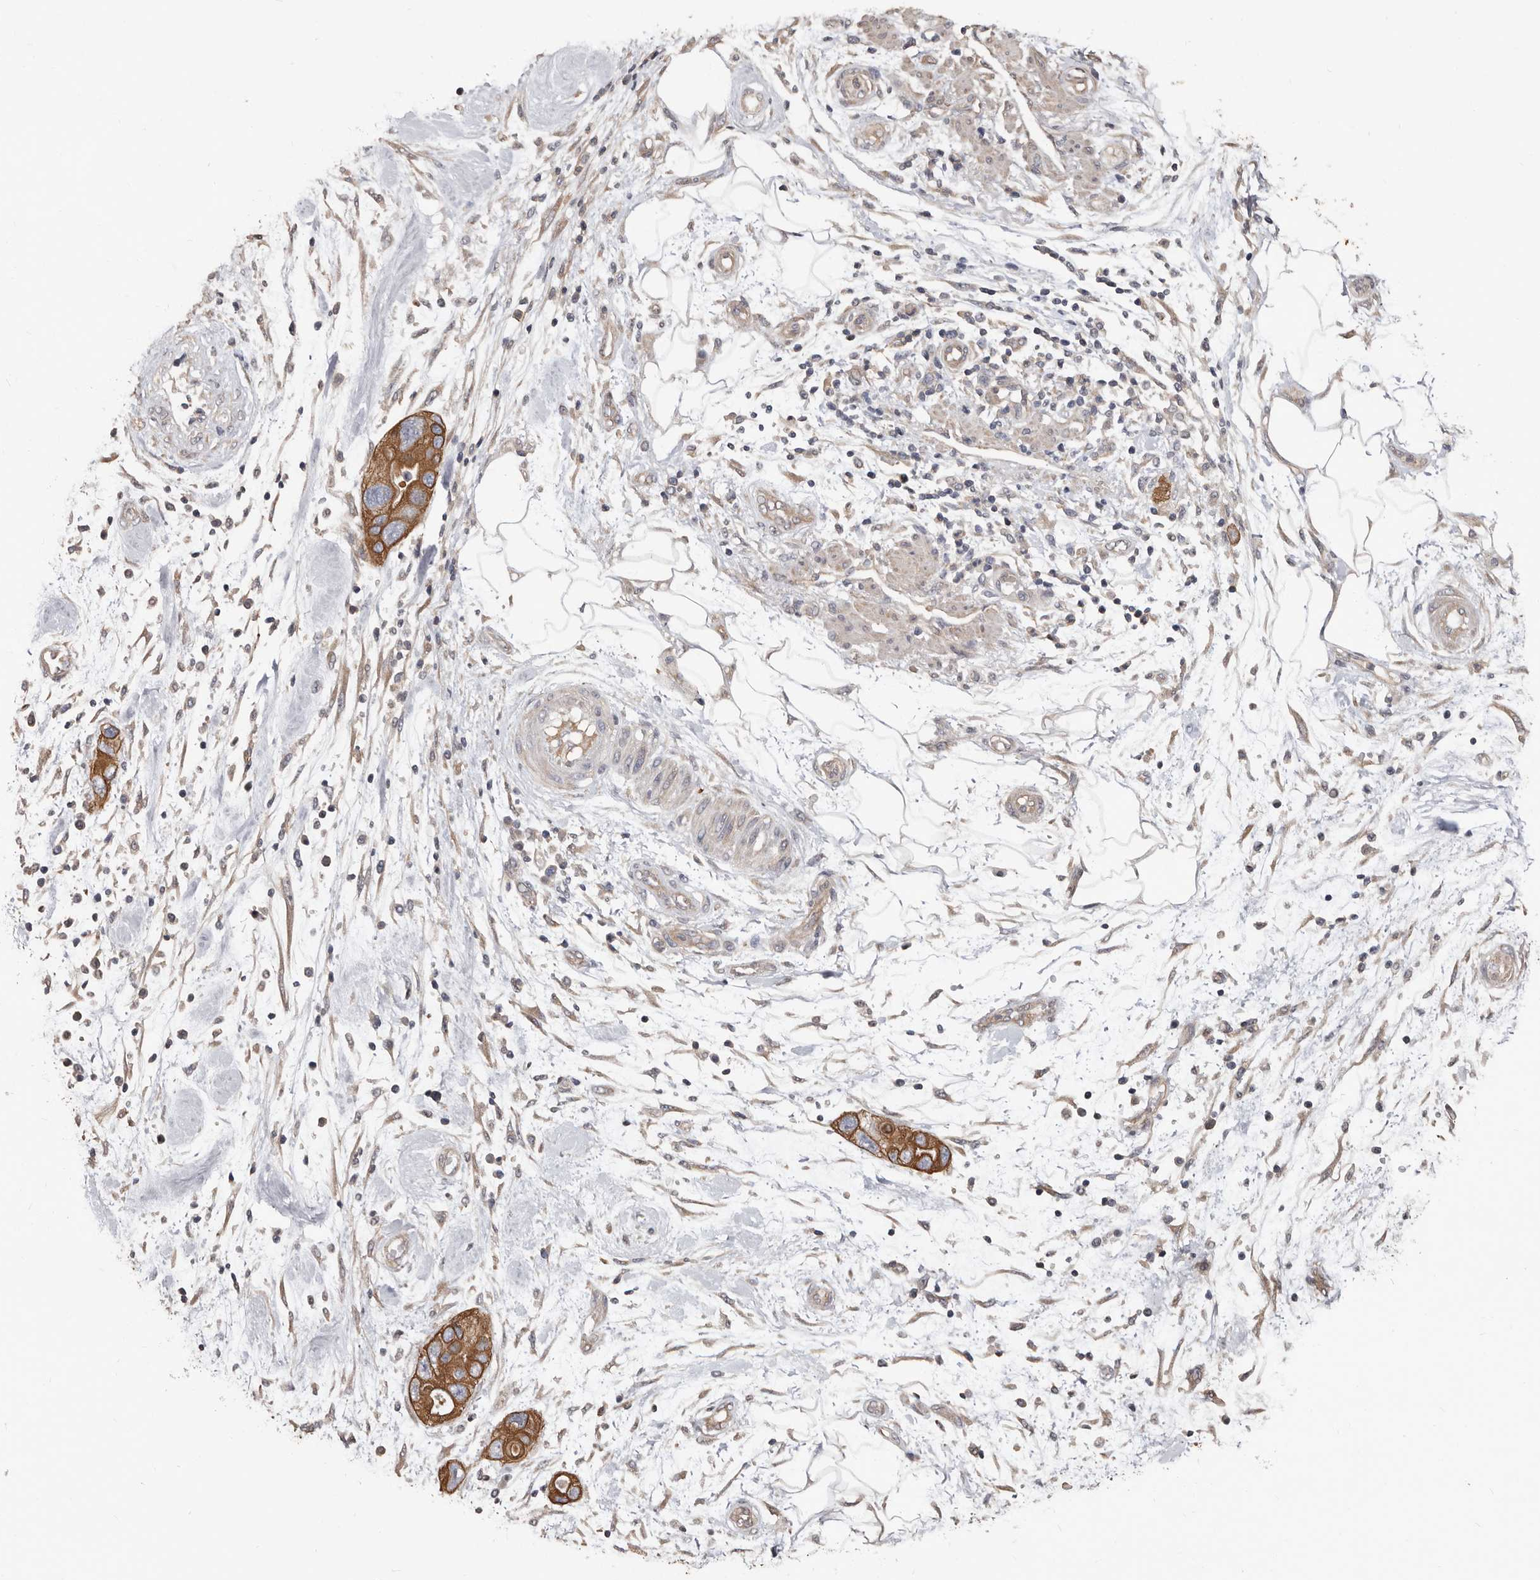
{"staining": {"intensity": "moderate", "quantity": ">75%", "location": "cytoplasmic/membranous"}, "tissue": "pancreatic cancer", "cell_type": "Tumor cells", "image_type": "cancer", "snomed": [{"axis": "morphology", "description": "Normal tissue, NOS"}, {"axis": "morphology", "description": "Adenocarcinoma, NOS"}, {"axis": "topography", "description": "Pancreas"}], "caption": "Immunohistochemistry of pancreatic cancer (adenocarcinoma) shows medium levels of moderate cytoplasmic/membranous expression in about >75% of tumor cells.", "gene": "MRPL18", "patient": {"sex": "female", "age": 71}}